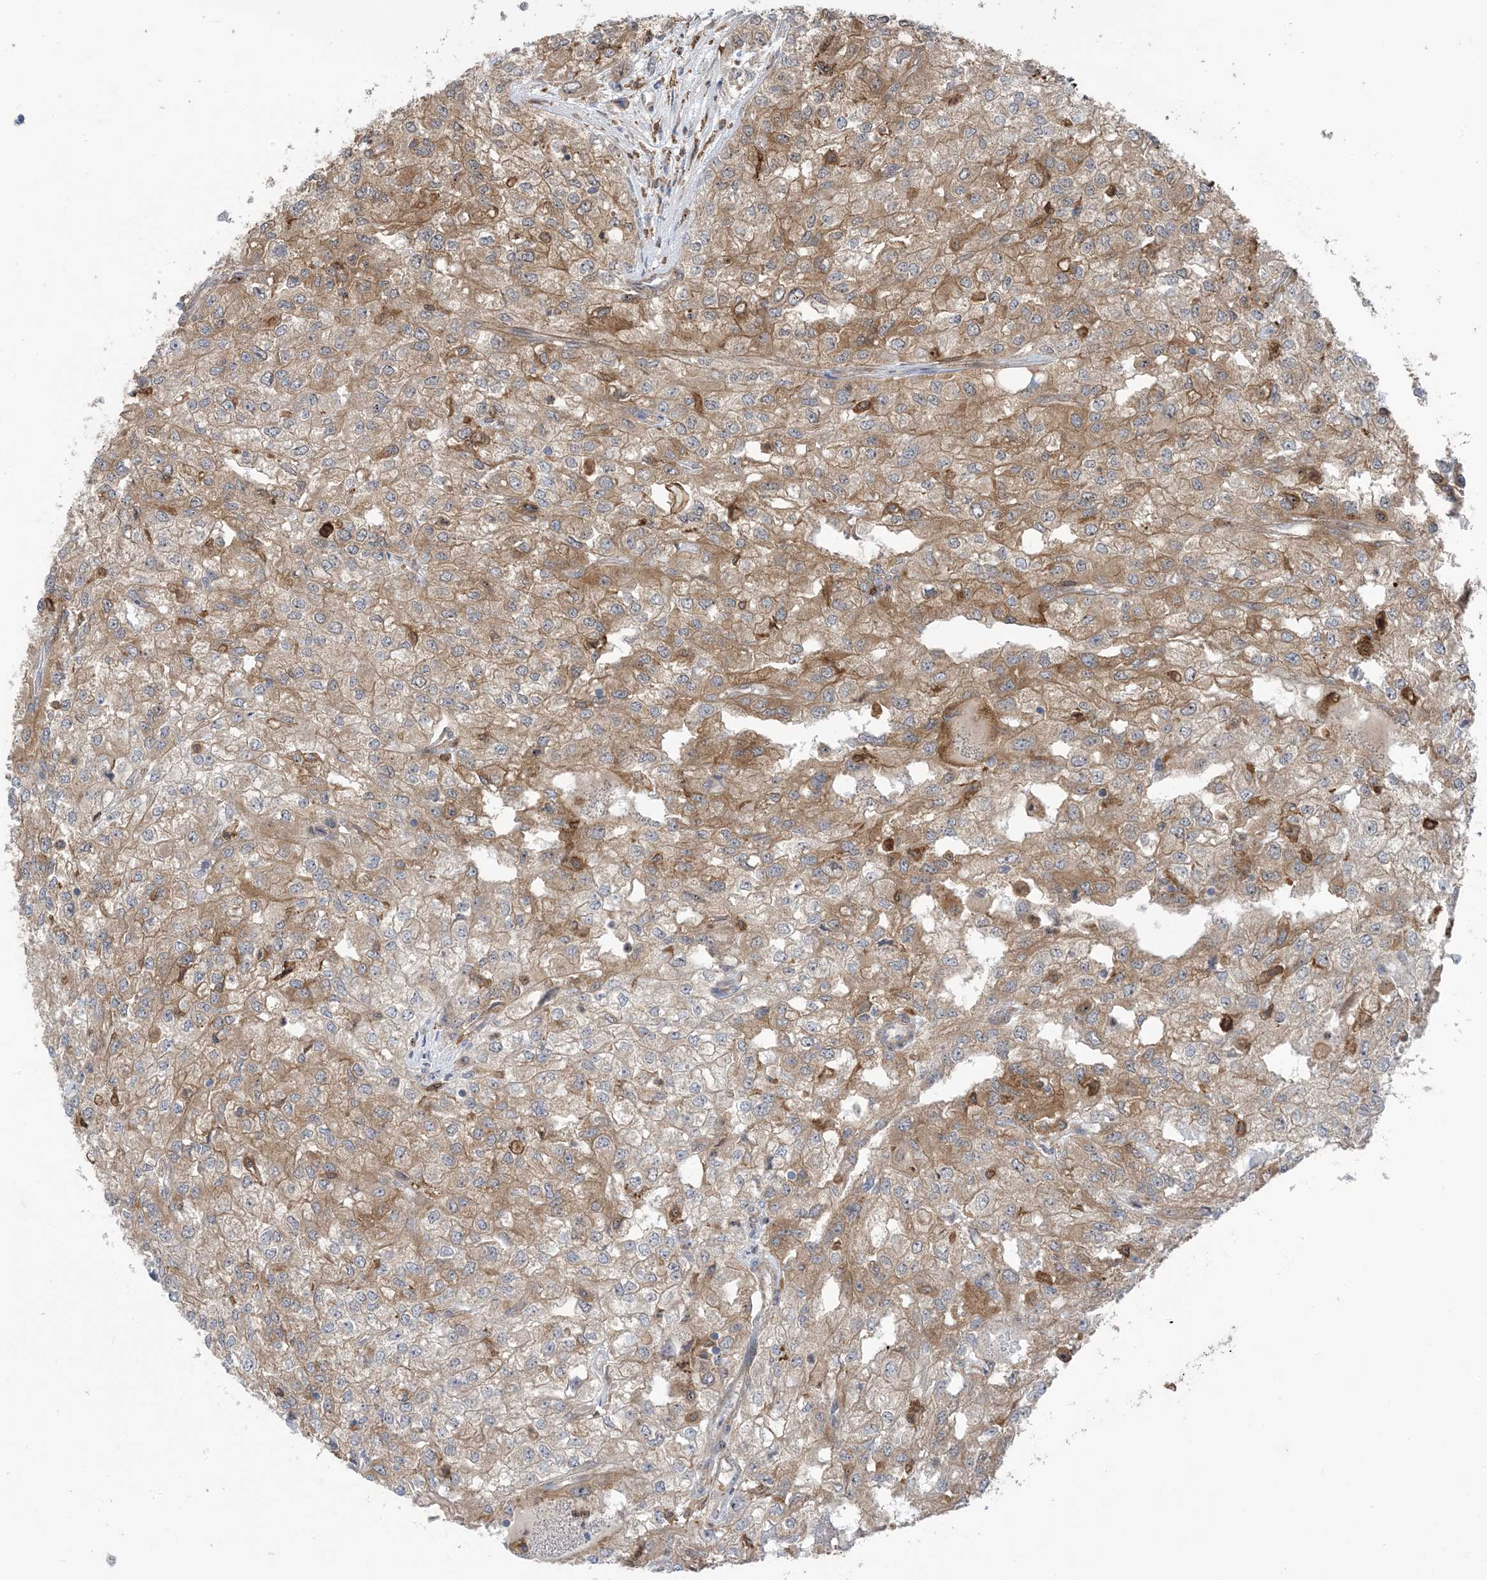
{"staining": {"intensity": "moderate", "quantity": ">75%", "location": "cytoplasmic/membranous"}, "tissue": "renal cancer", "cell_type": "Tumor cells", "image_type": "cancer", "snomed": [{"axis": "morphology", "description": "Adenocarcinoma, NOS"}, {"axis": "topography", "description": "Kidney"}], "caption": "Tumor cells reveal medium levels of moderate cytoplasmic/membranous positivity in approximately >75% of cells in adenocarcinoma (renal). The staining was performed using DAB to visualize the protein expression in brown, while the nuclei were stained in blue with hematoxylin (Magnification: 20x).", "gene": "HS1BP3", "patient": {"sex": "female", "age": 54}}